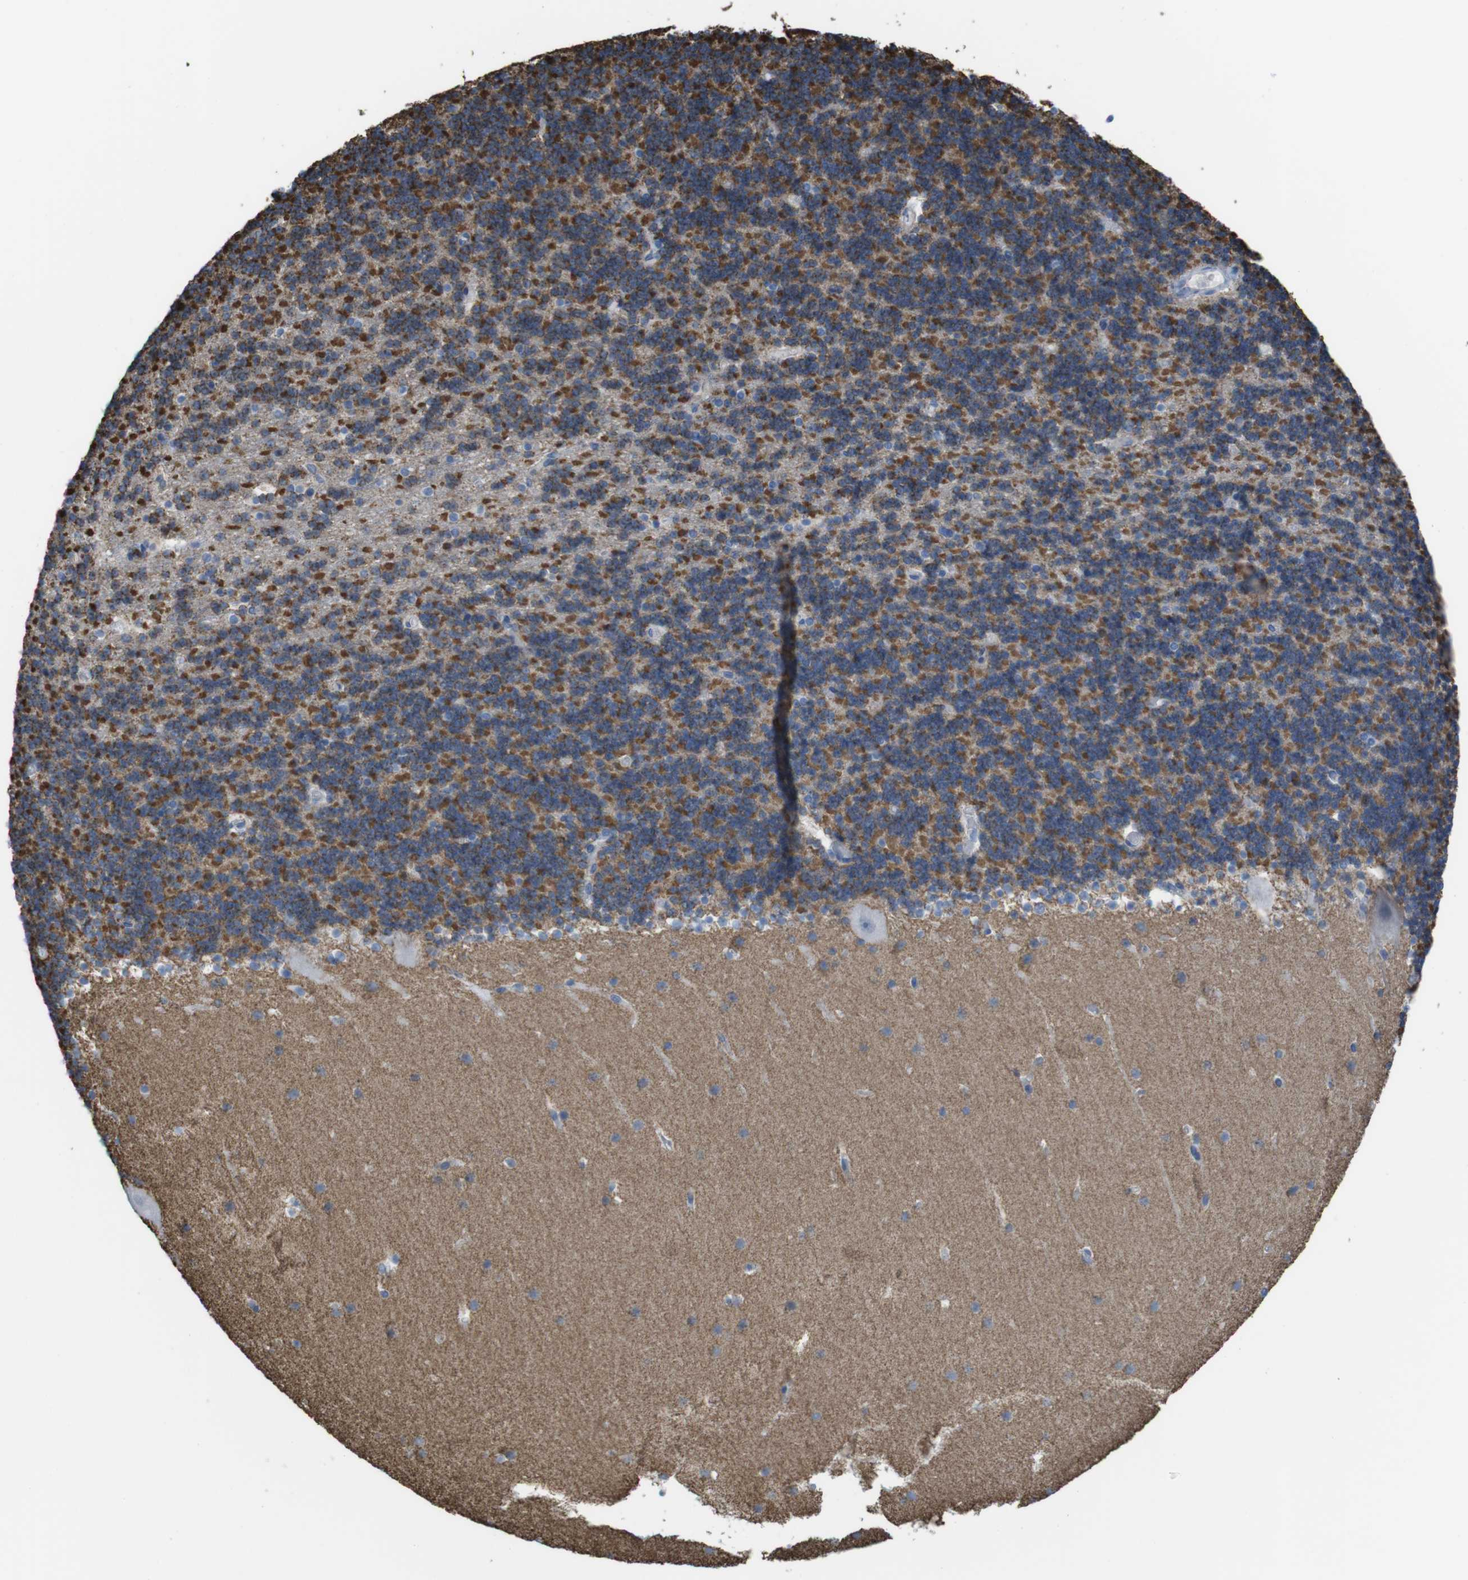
{"staining": {"intensity": "moderate", "quantity": ">75%", "location": "cytoplasmic/membranous"}, "tissue": "cerebellum", "cell_type": "Cells in granular layer", "image_type": "normal", "snomed": [{"axis": "morphology", "description": "Normal tissue, NOS"}, {"axis": "topography", "description": "Cerebellum"}], "caption": "Moderate cytoplasmic/membranous positivity for a protein is appreciated in approximately >75% of cells in granular layer of unremarkable cerebellum using immunohistochemistry (IHC).", "gene": "GRIK1", "patient": {"sex": "male", "age": 45}}